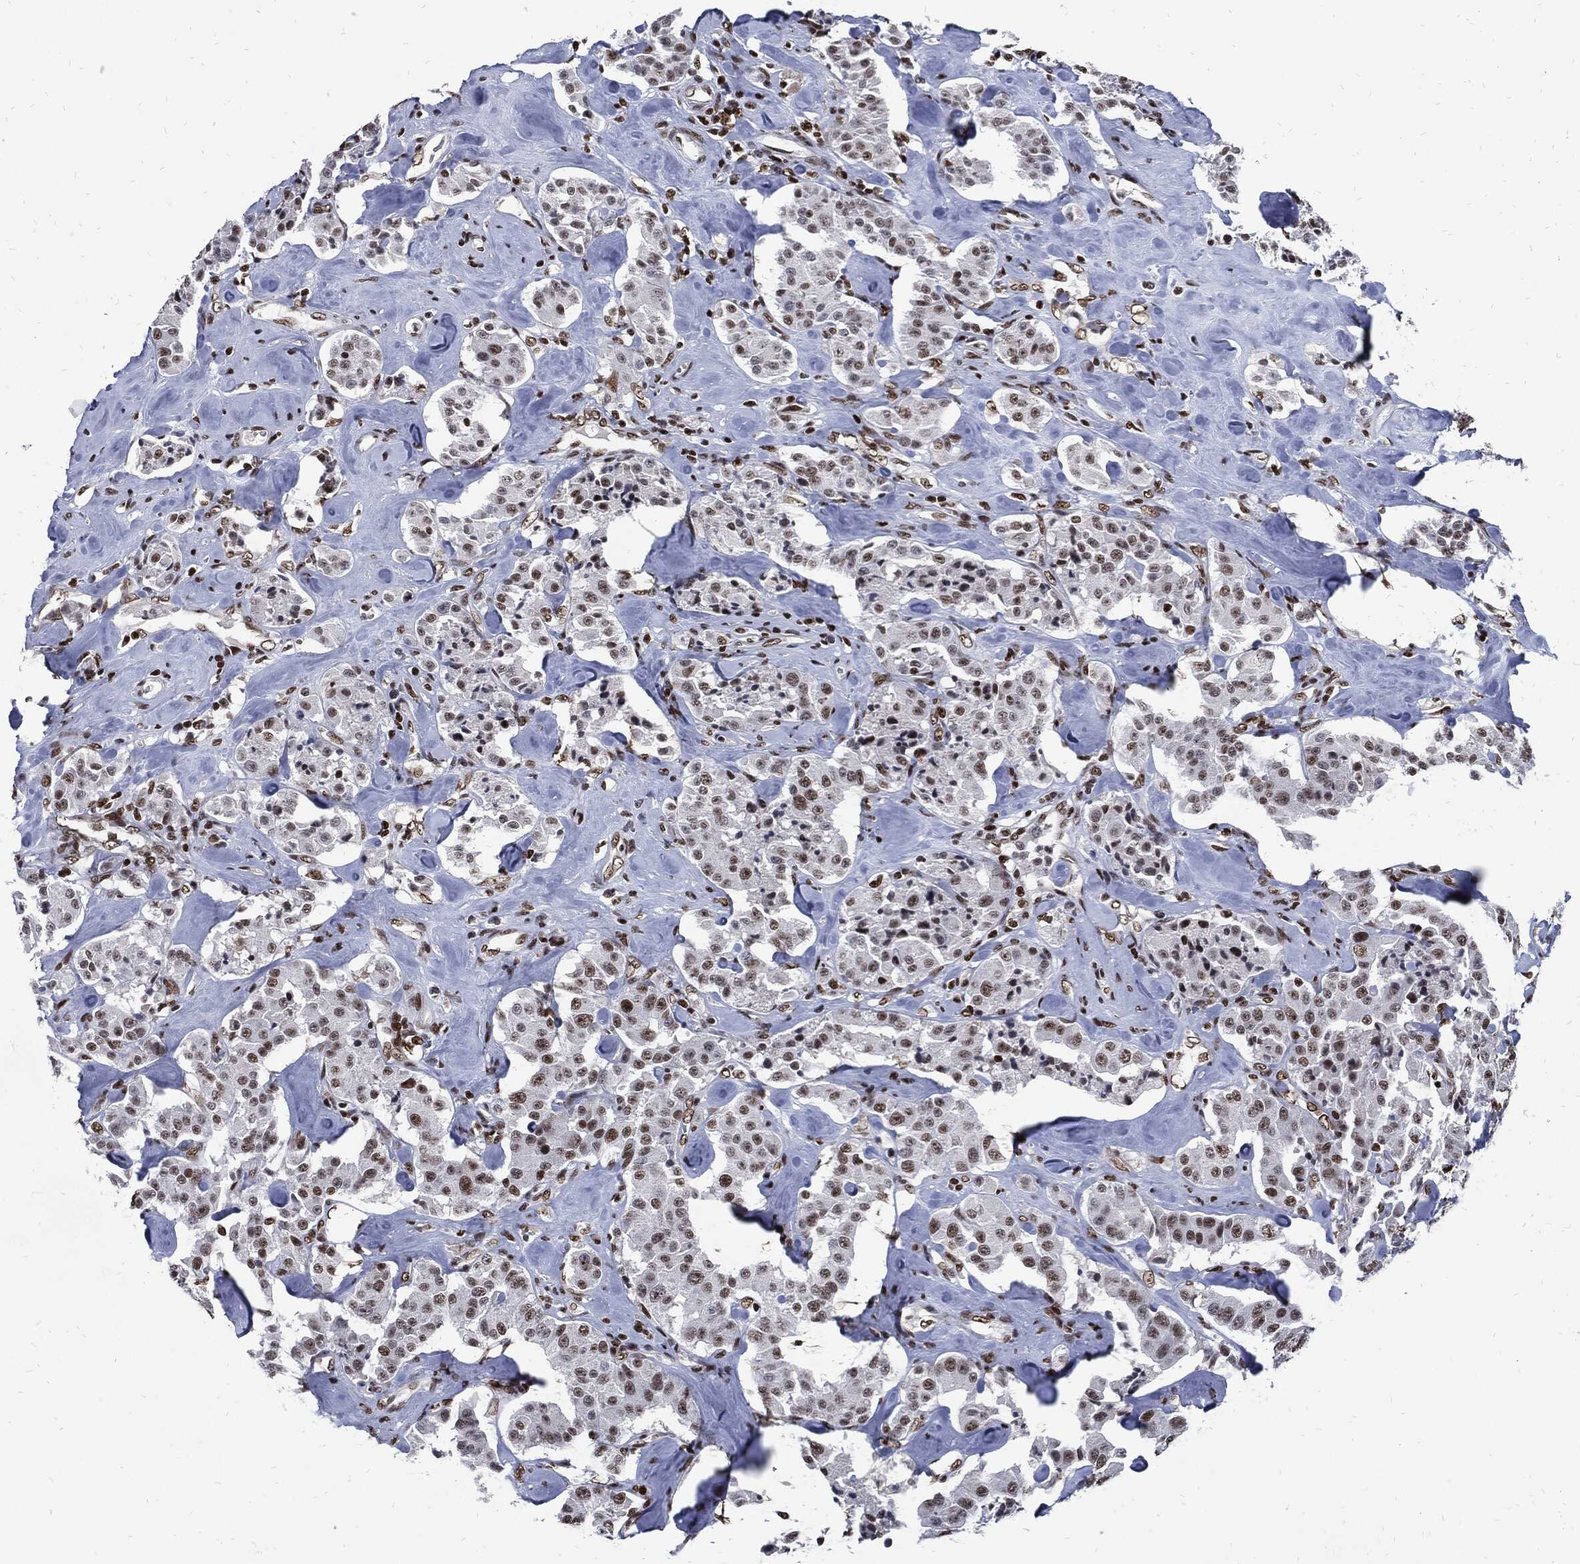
{"staining": {"intensity": "moderate", "quantity": "<25%", "location": "nuclear"}, "tissue": "carcinoid", "cell_type": "Tumor cells", "image_type": "cancer", "snomed": [{"axis": "morphology", "description": "Carcinoid, malignant, NOS"}, {"axis": "topography", "description": "Pancreas"}], "caption": "Protein expression analysis of malignant carcinoid displays moderate nuclear expression in approximately <25% of tumor cells.", "gene": "TERF2", "patient": {"sex": "male", "age": 41}}